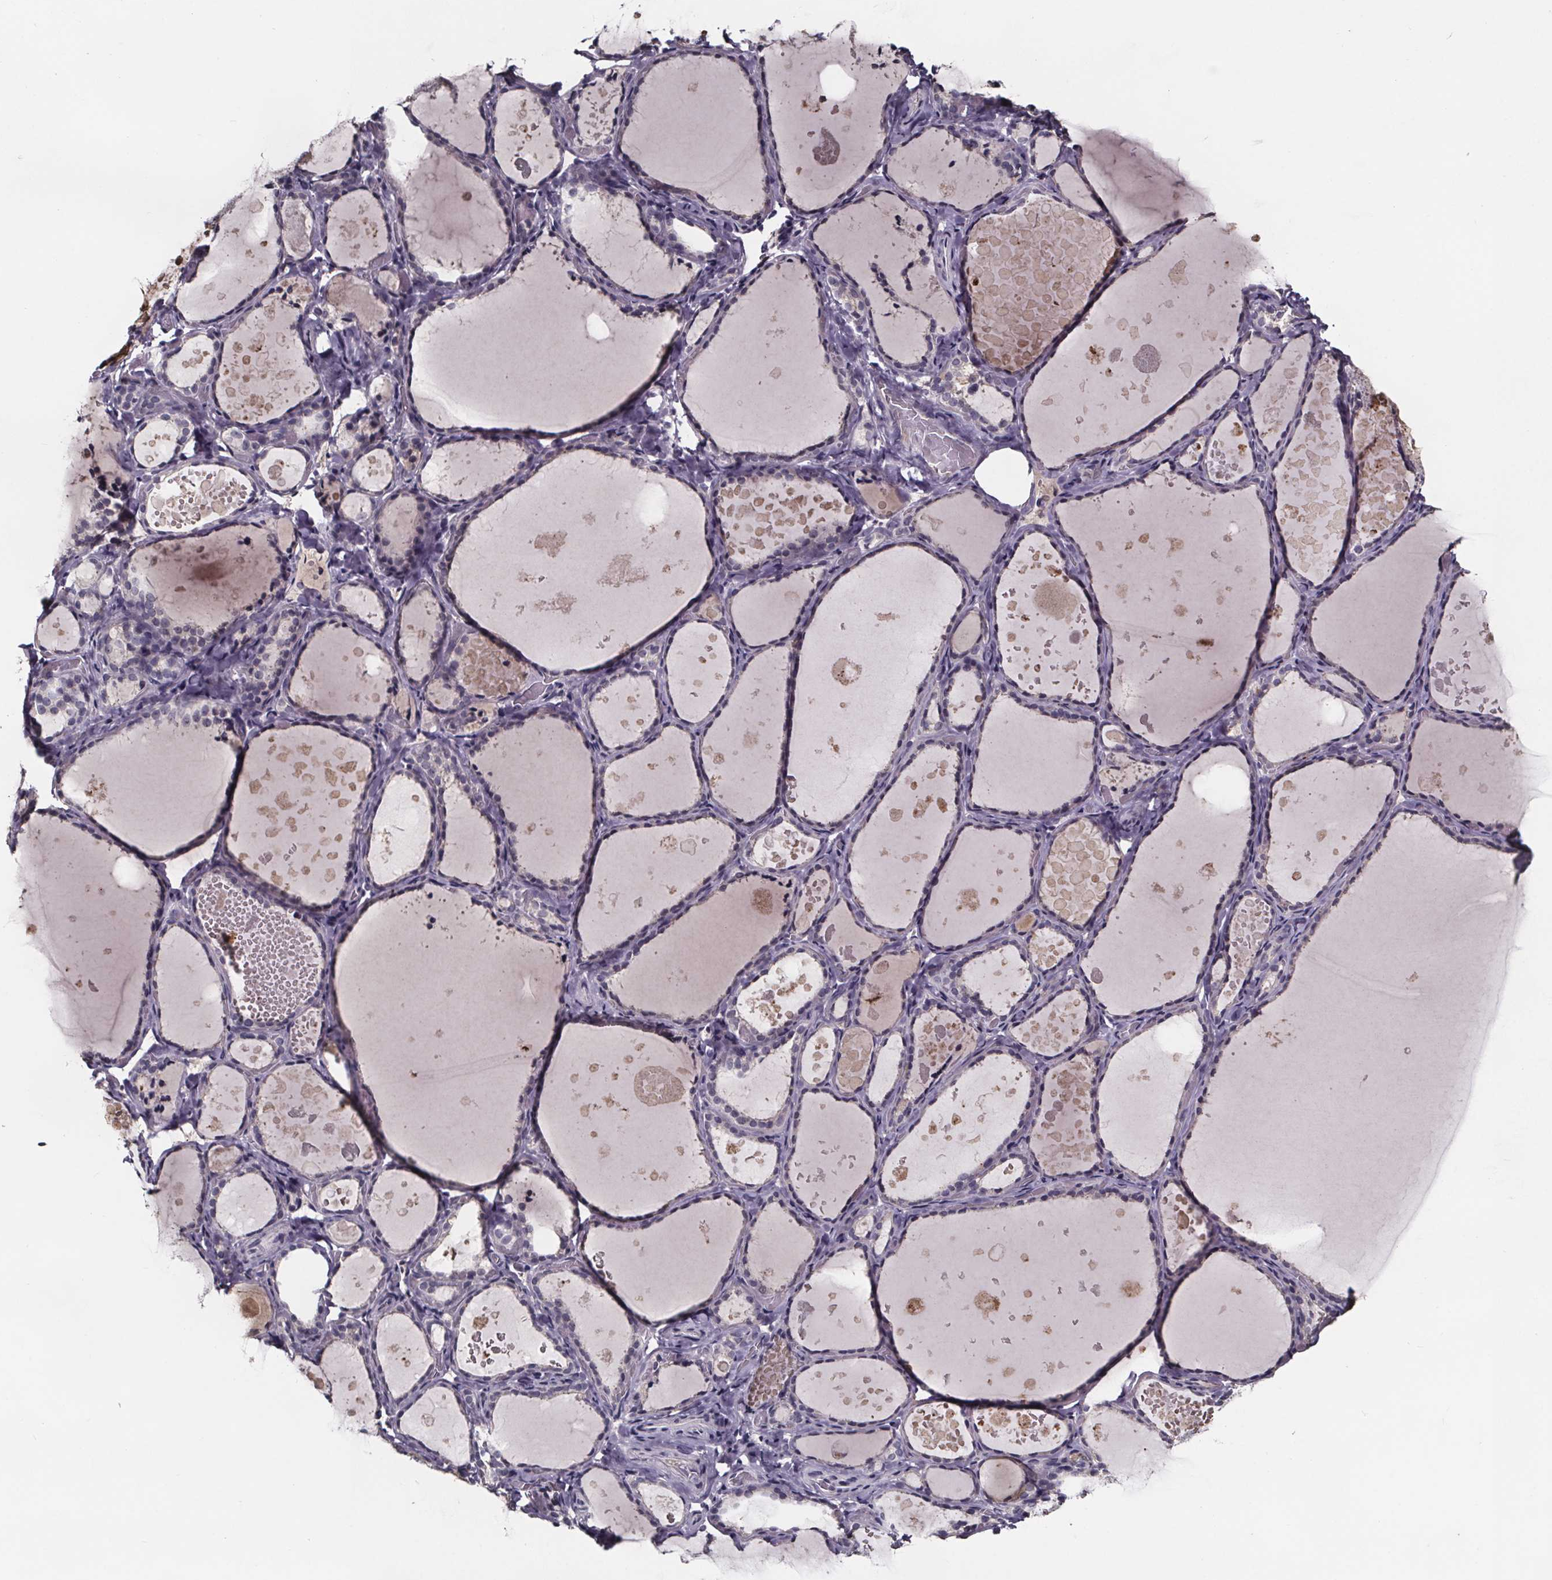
{"staining": {"intensity": "negative", "quantity": "none", "location": "none"}, "tissue": "thyroid gland", "cell_type": "Glandular cells", "image_type": "normal", "snomed": [{"axis": "morphology", "description": "Normal tissue, NOS"}, {"axis": "topography", "description": "Thyroid gland"}], "caption": "An IHC photomicrograph of benign thyroid gland is shown. There is no staining in glandular cells of thyroid gland. (DAB IHC, high magnification).", "gene": "NPHP4", "patient": {"sex": "female", "age": 56}}